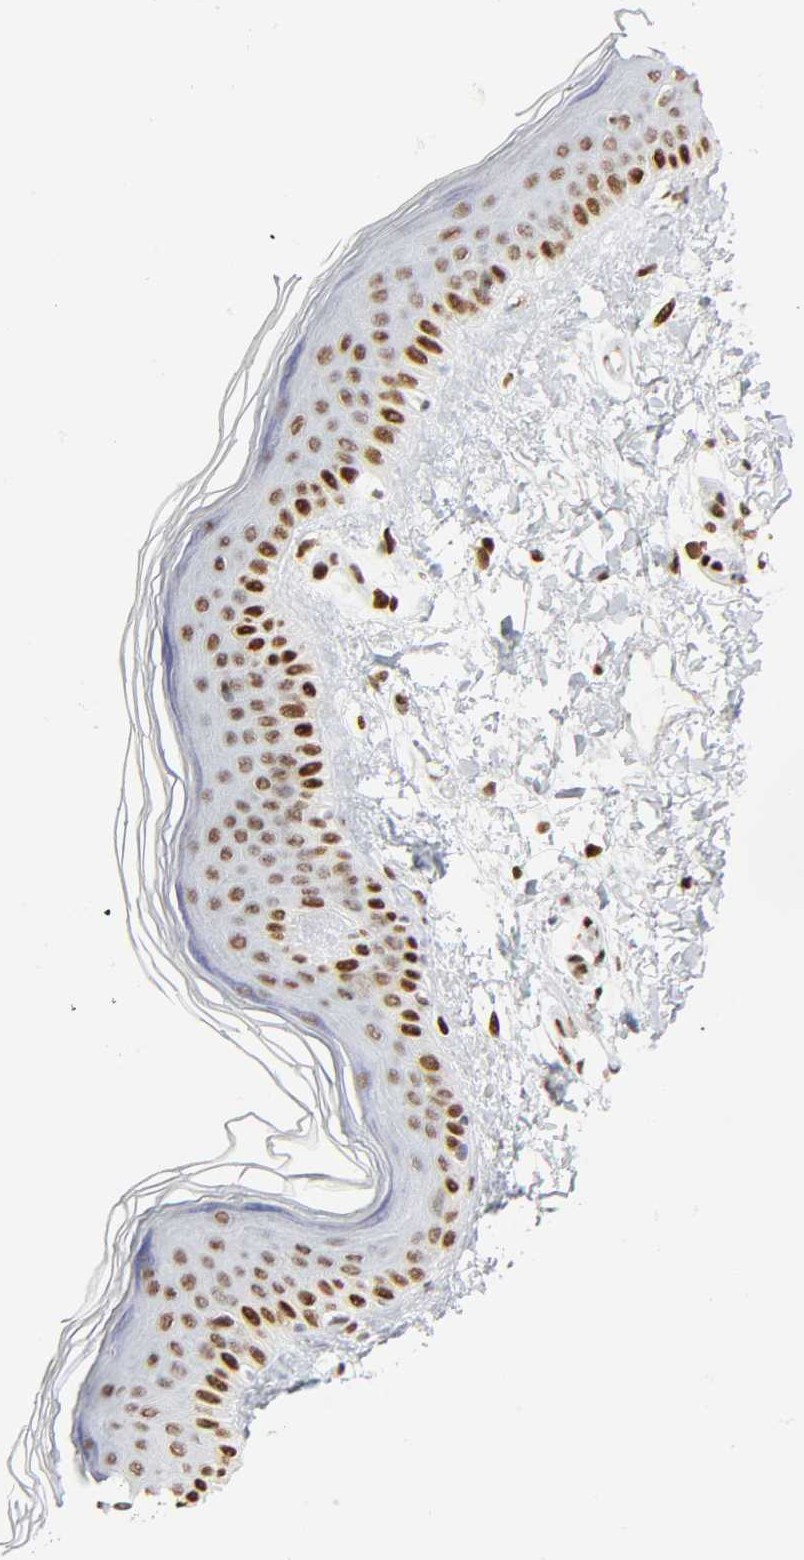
{"staining": {"intensity": "strong", "quantity": ">75%", "location": "nuclear"}, "tissue": "skin", "cell_type": "Fibroblasts", "image_type": "normal", "snomed": [{"axis": "morphology", "description": "Normal tissue, NOS"}, {"axis": "topography", "description": "Skin"}], "caption": "Strong nuclear protein expression is present in about >75% of fibroblasts in skin. (DAB (3,3'-diaminobenzidine) = brown stain, brightfield microscopy at high magnification).", "gene": "WAS", "patient": {"sex": "female", "age": 19}}